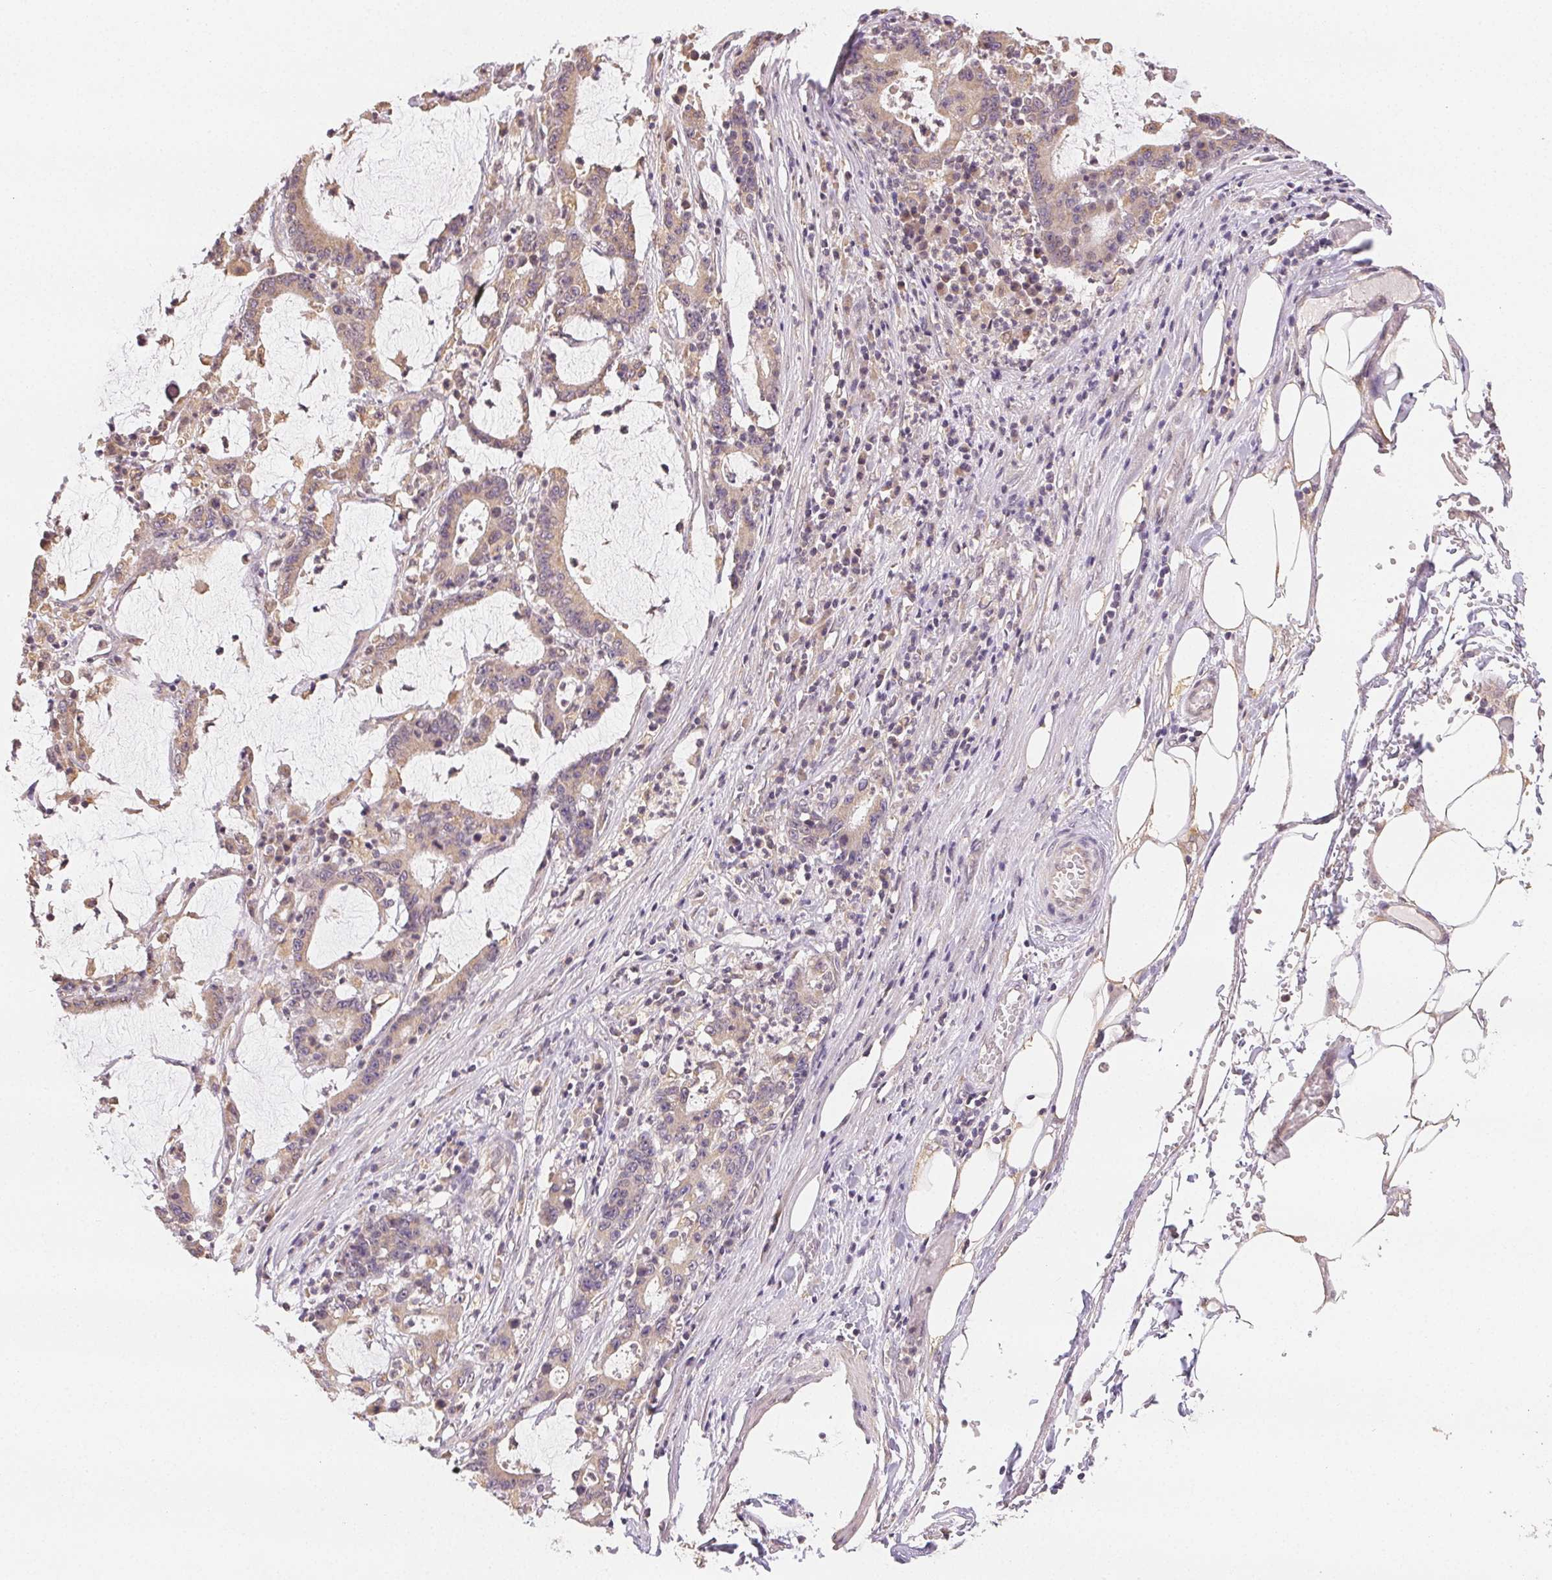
{"staining": {"intensity": "weak", "quantity": "<25%", "location": "cytoplasmic/membranous"}, "tissue": "stomach cancer", "cell_type": "Tumor cells", "image_type": "cancer", "snomed": [{"axis": "morphology", "description": "Adenocarcinoma, NOS"}, {"axis": "topography", "description": "Stomach, upper"}], "caption": "This micrograph is of stomach adenocarcinoma stained with immunohistochemistry to label a protein in brown with the nuclei are counter-stained blue. There is no positivity in tumor cells.", "gene": "SEZ6L2", "patient": {"sex": "male", "age": 68}}